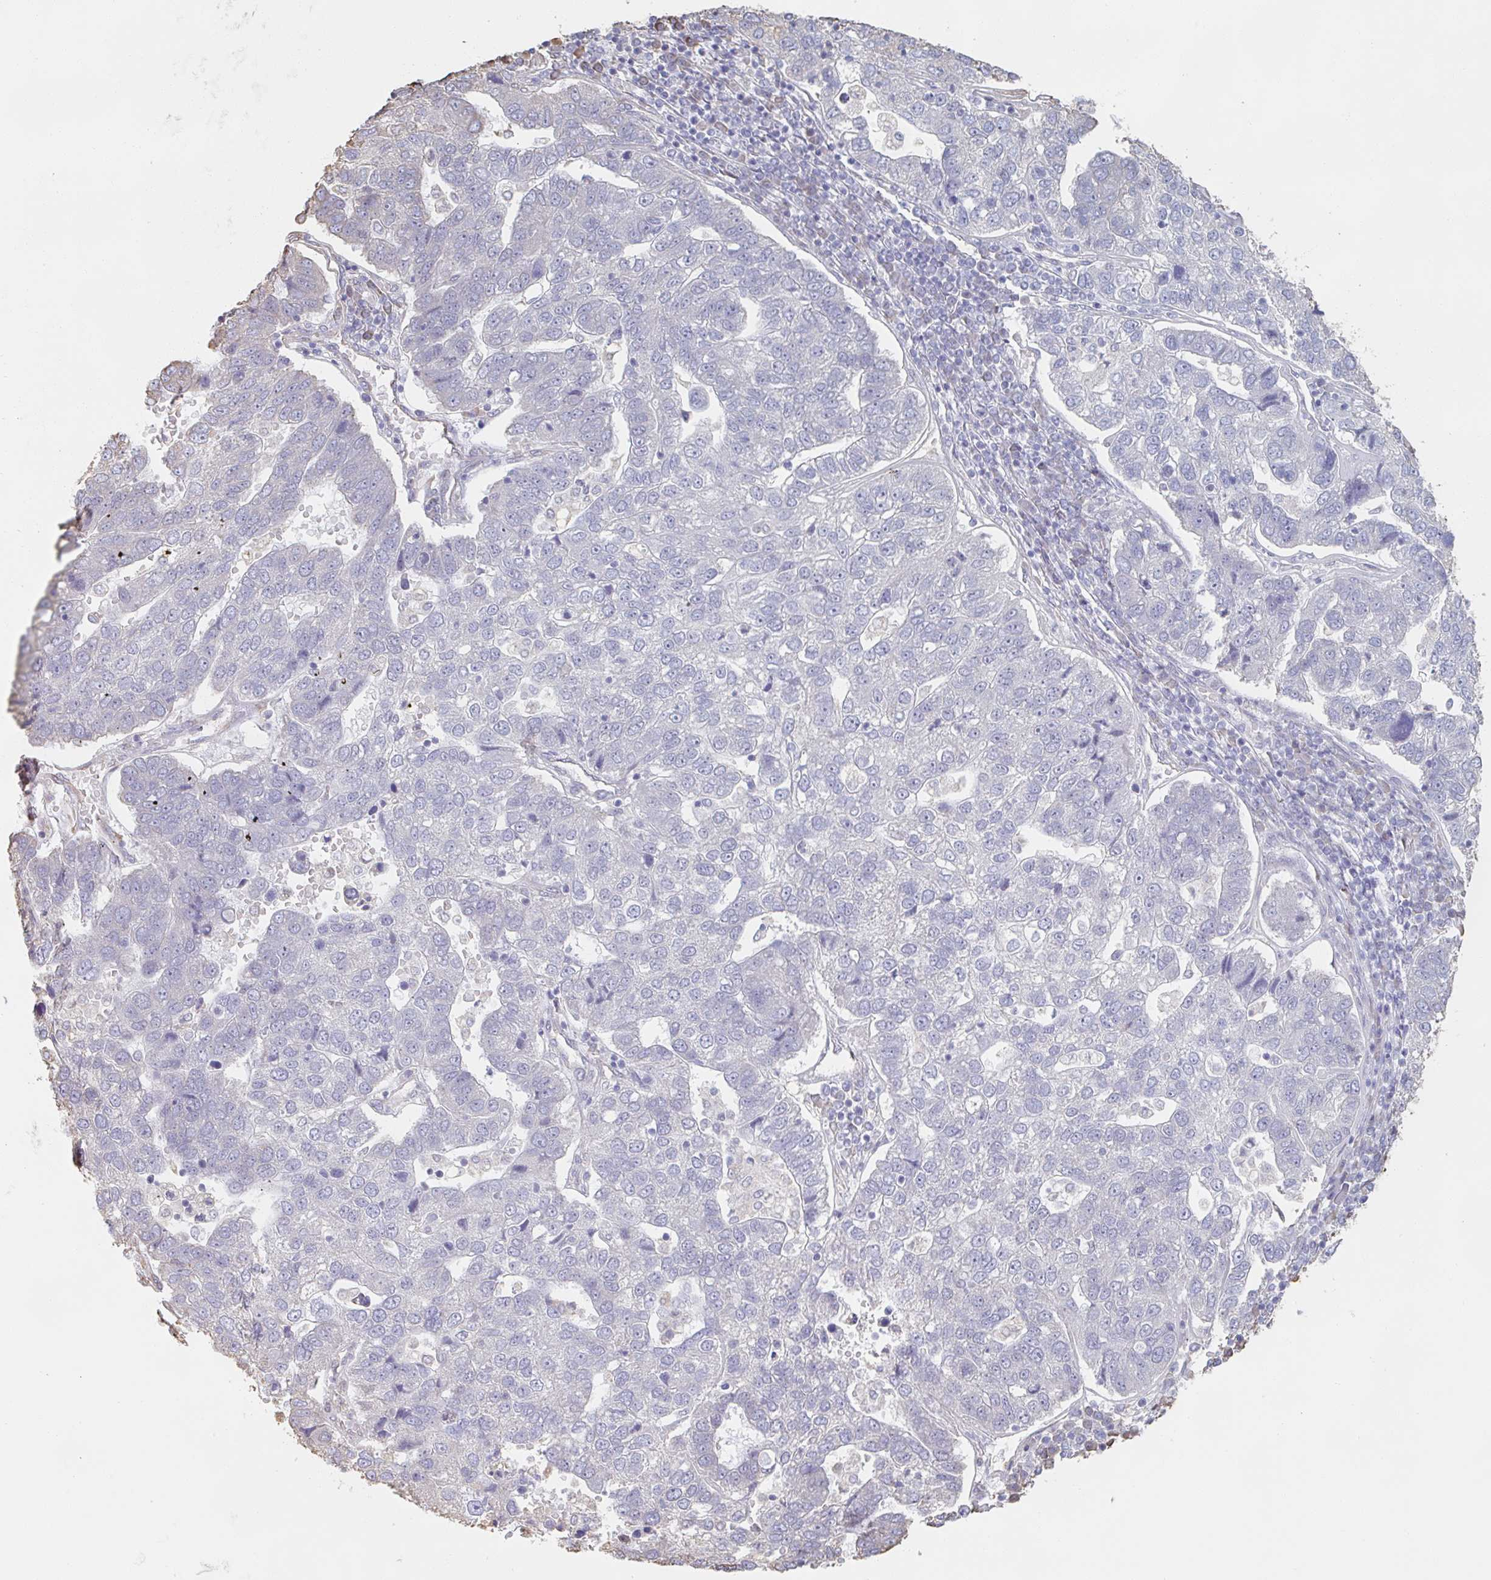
{"staining": {"intensity": "negative", "quantity": "none", "location": "none"}, "tissue": "pancreatic cancer", "cell_type": "Tumor cells", "image_type": "cancer", "snomed": [{"axis": "morphology", "description": "Adenocarcinoma, NOS"}, {"axis": "topography", "description": "Pancreas"}], "caption": "Immunohistochemistry (IHC) histopathology image of neoplastic tissue: human pancreatic cancer (adenocarcinoma) stained with DAB (3,3'-diaminobenzidine) reveals no significant protein positivity in tumor cells.", "gene": "RAB5IF", "patient": {"sex": "female", "age": 61}}